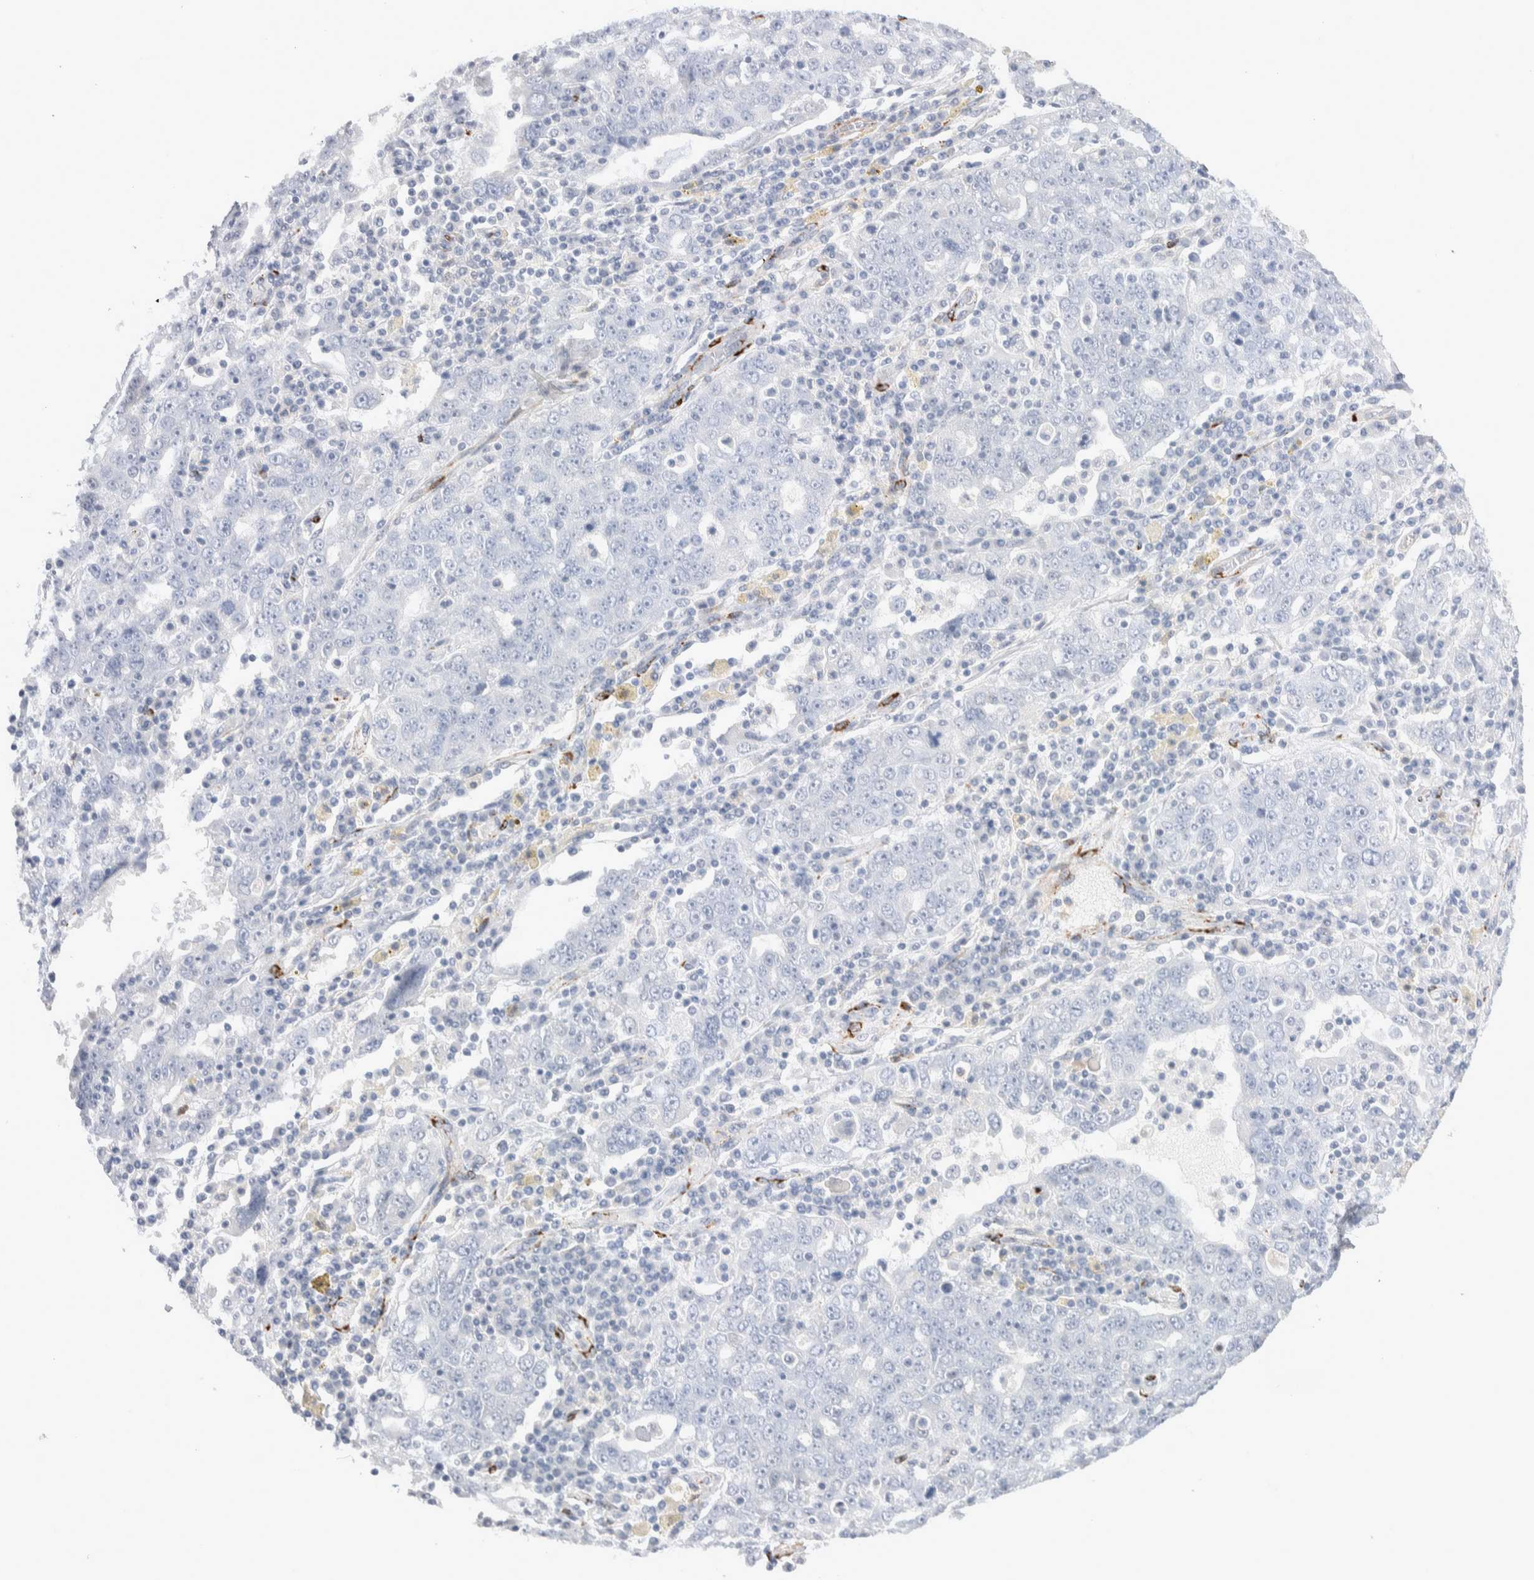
{"staining": {"intensity": "negative", "quantity": "none", "location": "none"}, "tissue": "ovarian cancer", "cell_type": "Tumor cells", "image_type": "cancer", "snomed": [{"axis": "morphology", "description": "Carcinoma, endometroid"}, {"axis": "topography", "description": "Ovary"}], "caption": "DAB immunohistochemical staining of ovarian cancer (endometroid carcinoma) reveals no significant expression in tumor cells.", "gene": "SEPTIN4", "patient": {"sex": "female", "age": 62}}